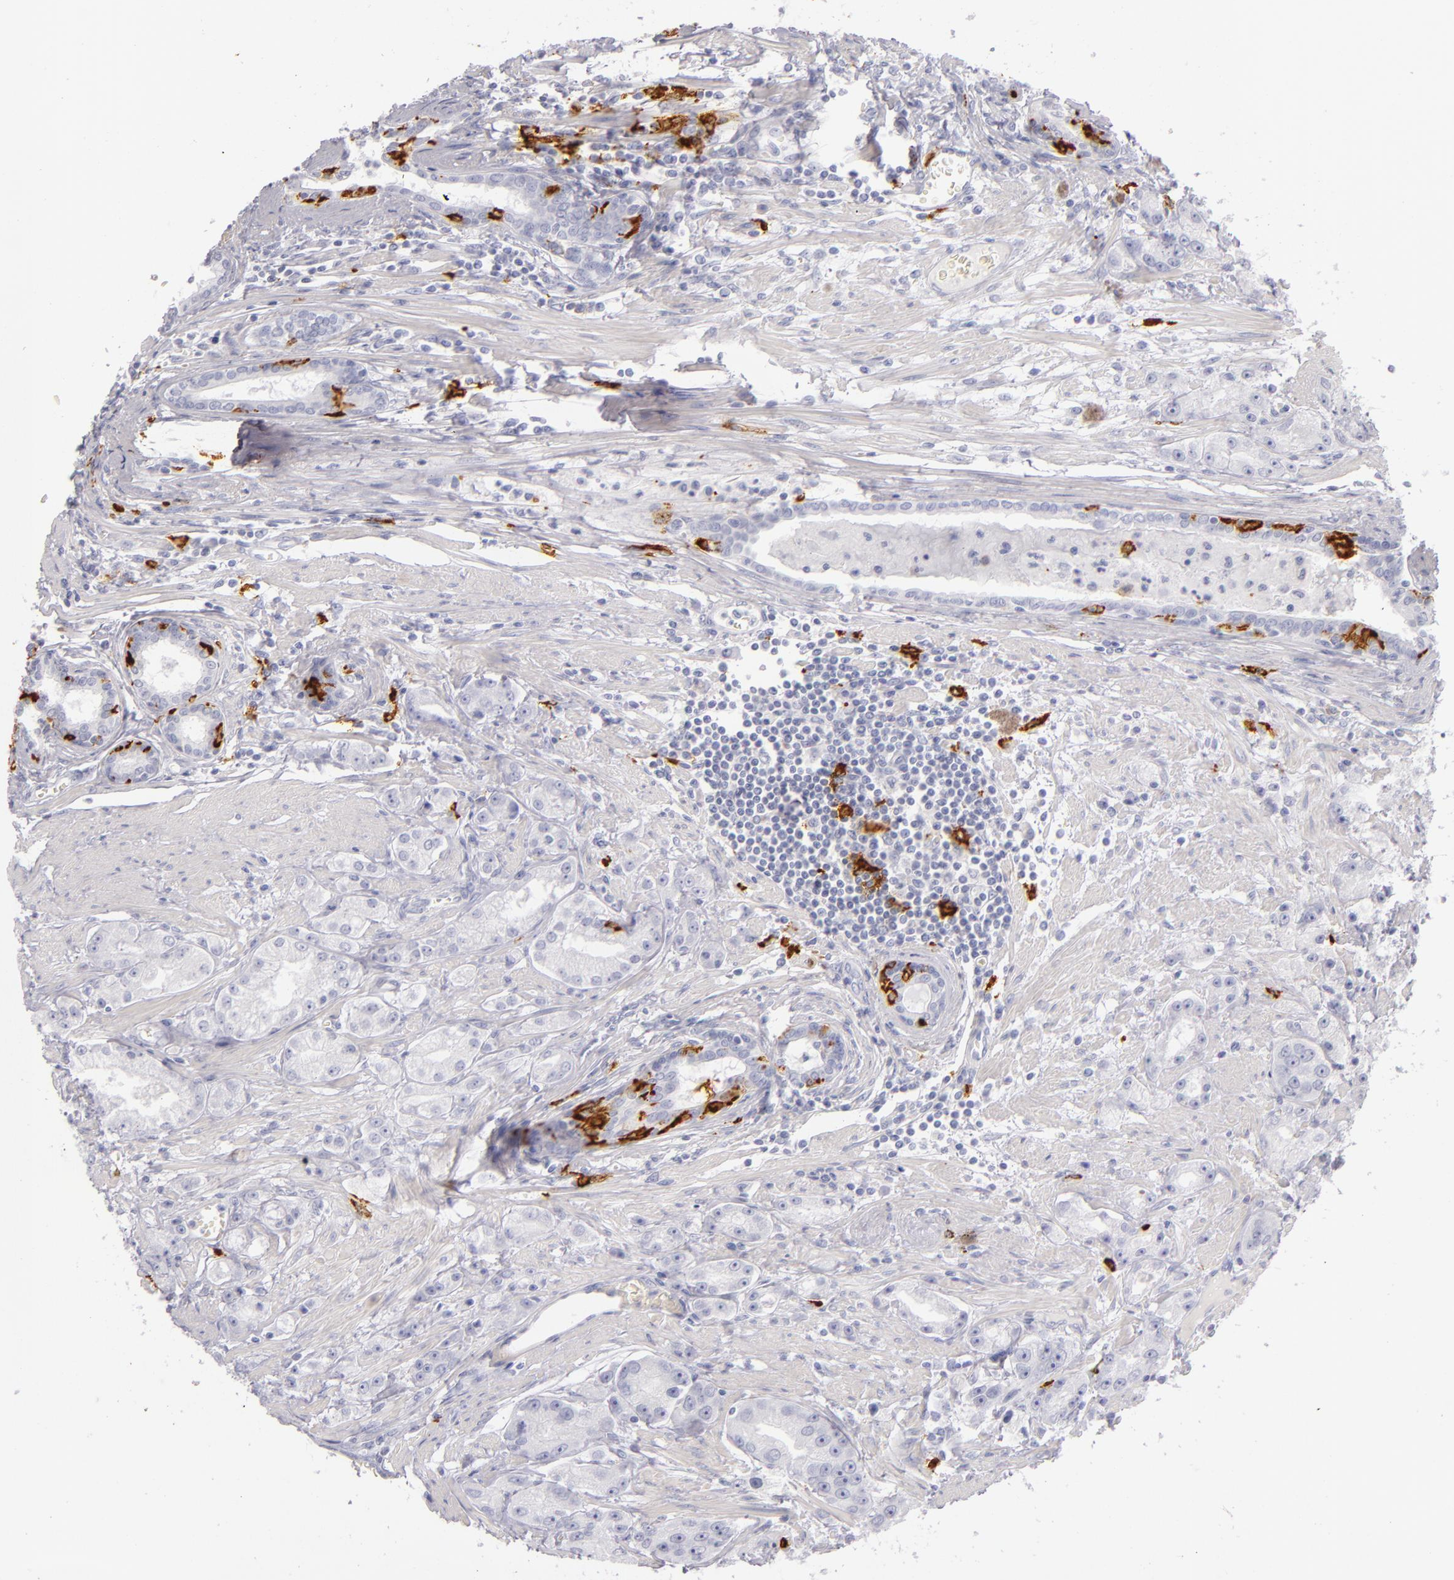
{"staining": {"intensity": "negative", "quantity": "none", "location": "none"}, "tissue": "prostate cancer", "cell_type": "Tumor cells", "image_type": "cancer", "snomed": [{"axis": "morphology", "description": "Adenocarcinoma, Medium grade"}, {"axis": "topography", "description": "Prostate"}], "caption": "Immunohistochemistry (IHC) of prostate cancer reveals no expression in tumor cells.", "gene": "CD207", "patient": {"sex": "male", "age": 72}}